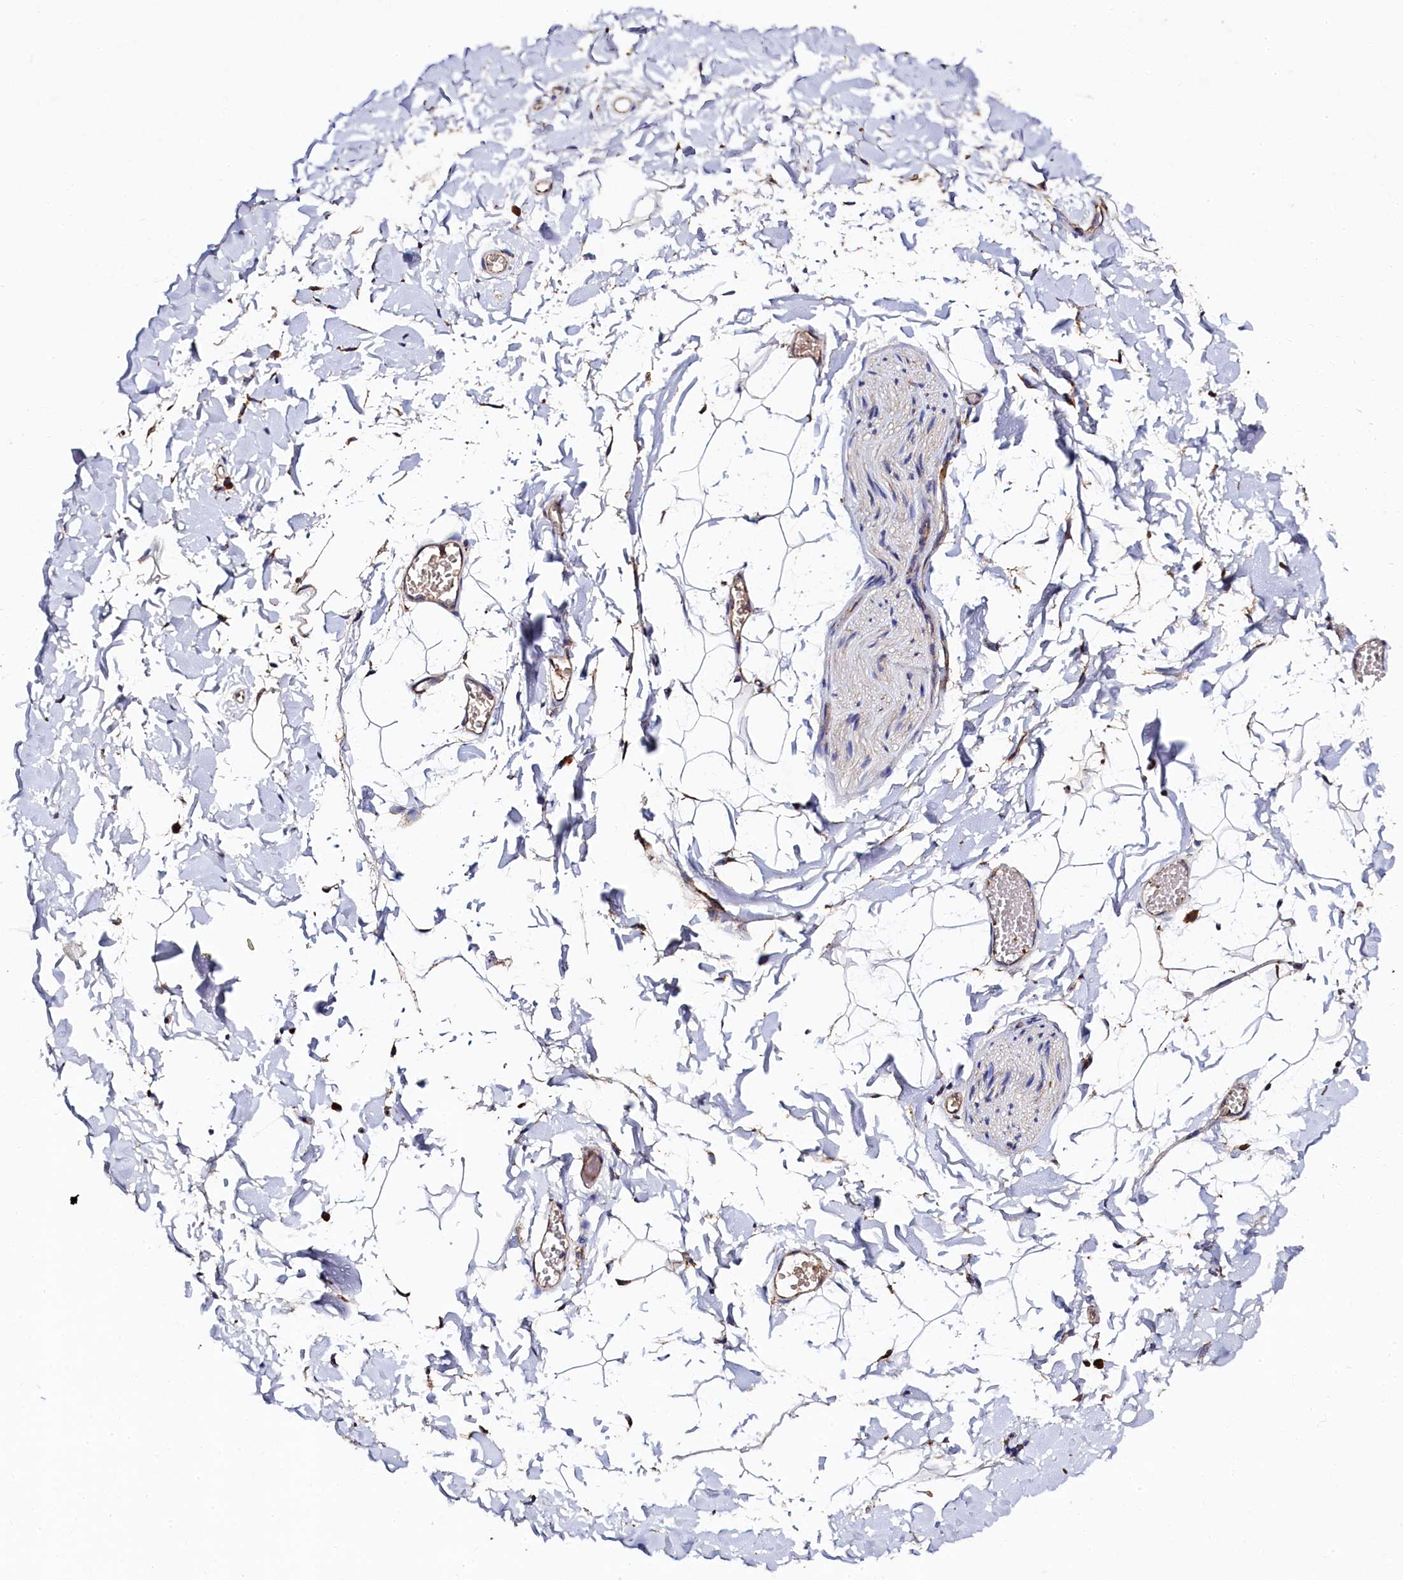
{"staining": {"intensity": "moderate", "quantity": "25%-75%", "location": "cytoplasmic/membranous"}, "tissue": "adipose tissue", "cell_type": "Adipocytes", "image_type": "normal", "snomed": [{"axis": "morphology", "description": "Normal tissue, NOS"}, {"axis": "topography", "description": "Gallbladder"}, {"axis": "topography", "description": "Peripheral nerve tissue"}], "caption": "Adipose tissue stained with a brown dye demonstrates moderate cytoplasmic/membranous positive expression in about 25%-75% of adipocytes.", "gene": "TK2", "patient": {"sex": "male", "age": 38}}